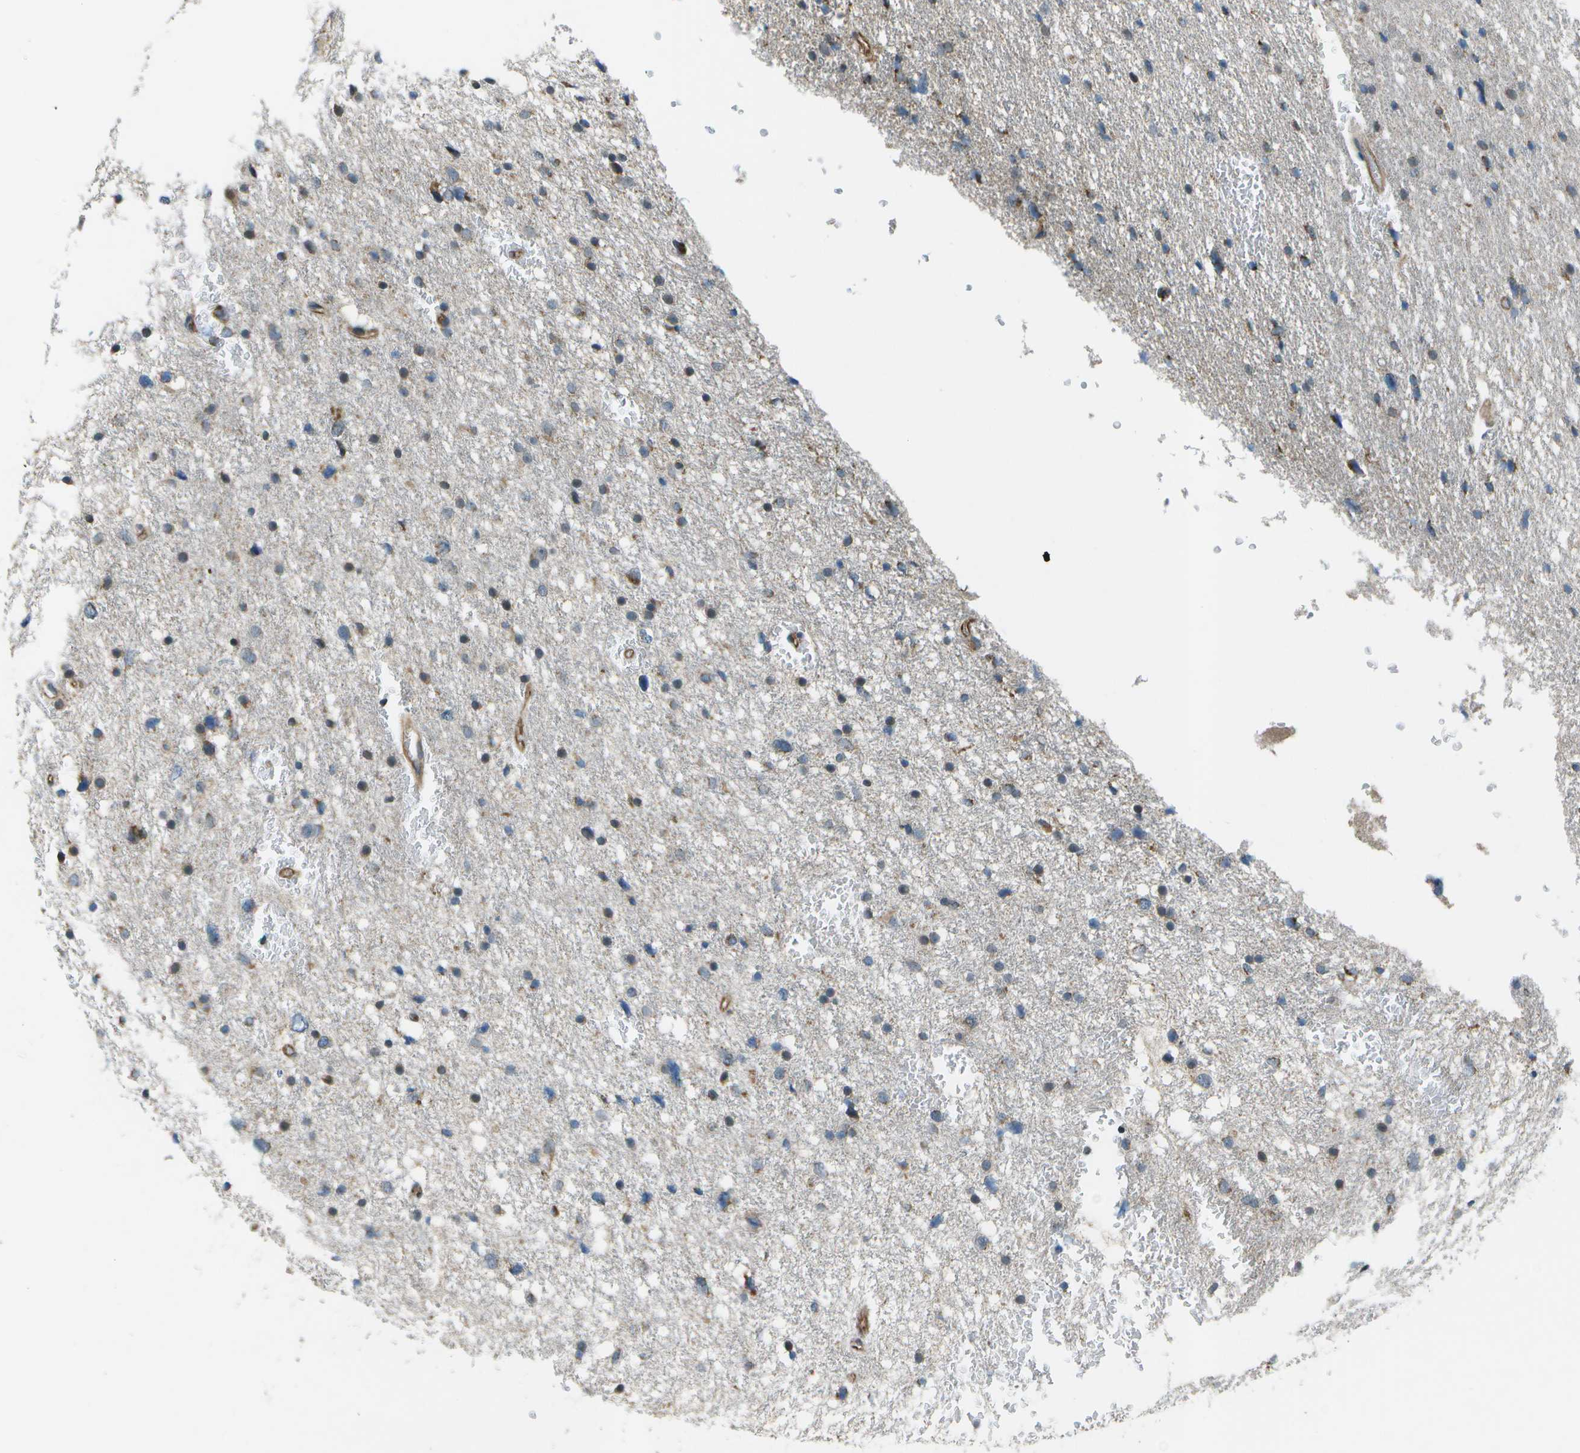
{"staining": {"intensity": "moderate", "quantity": "<25%", "location": "cytoplasmic/membranous,nuclear"}, "tissue": "glioma", "cell_type": "Tumor cells", "image_type": "cancer", "snomed": [{"axis": "morphology", "description": "Glioma, malignant, Low grade"}, {"axis": "topography", "description": "Brain"}], "caption": "Immunohistochemical staining of human malignant glioma (low-grade) reveals moderate cytoplasmic/membranous and nuclear protein expression in approximately <25% of tumor cells.", "gene": "EIF2AK1", "patient": {"sex": "female", "age": 37}}